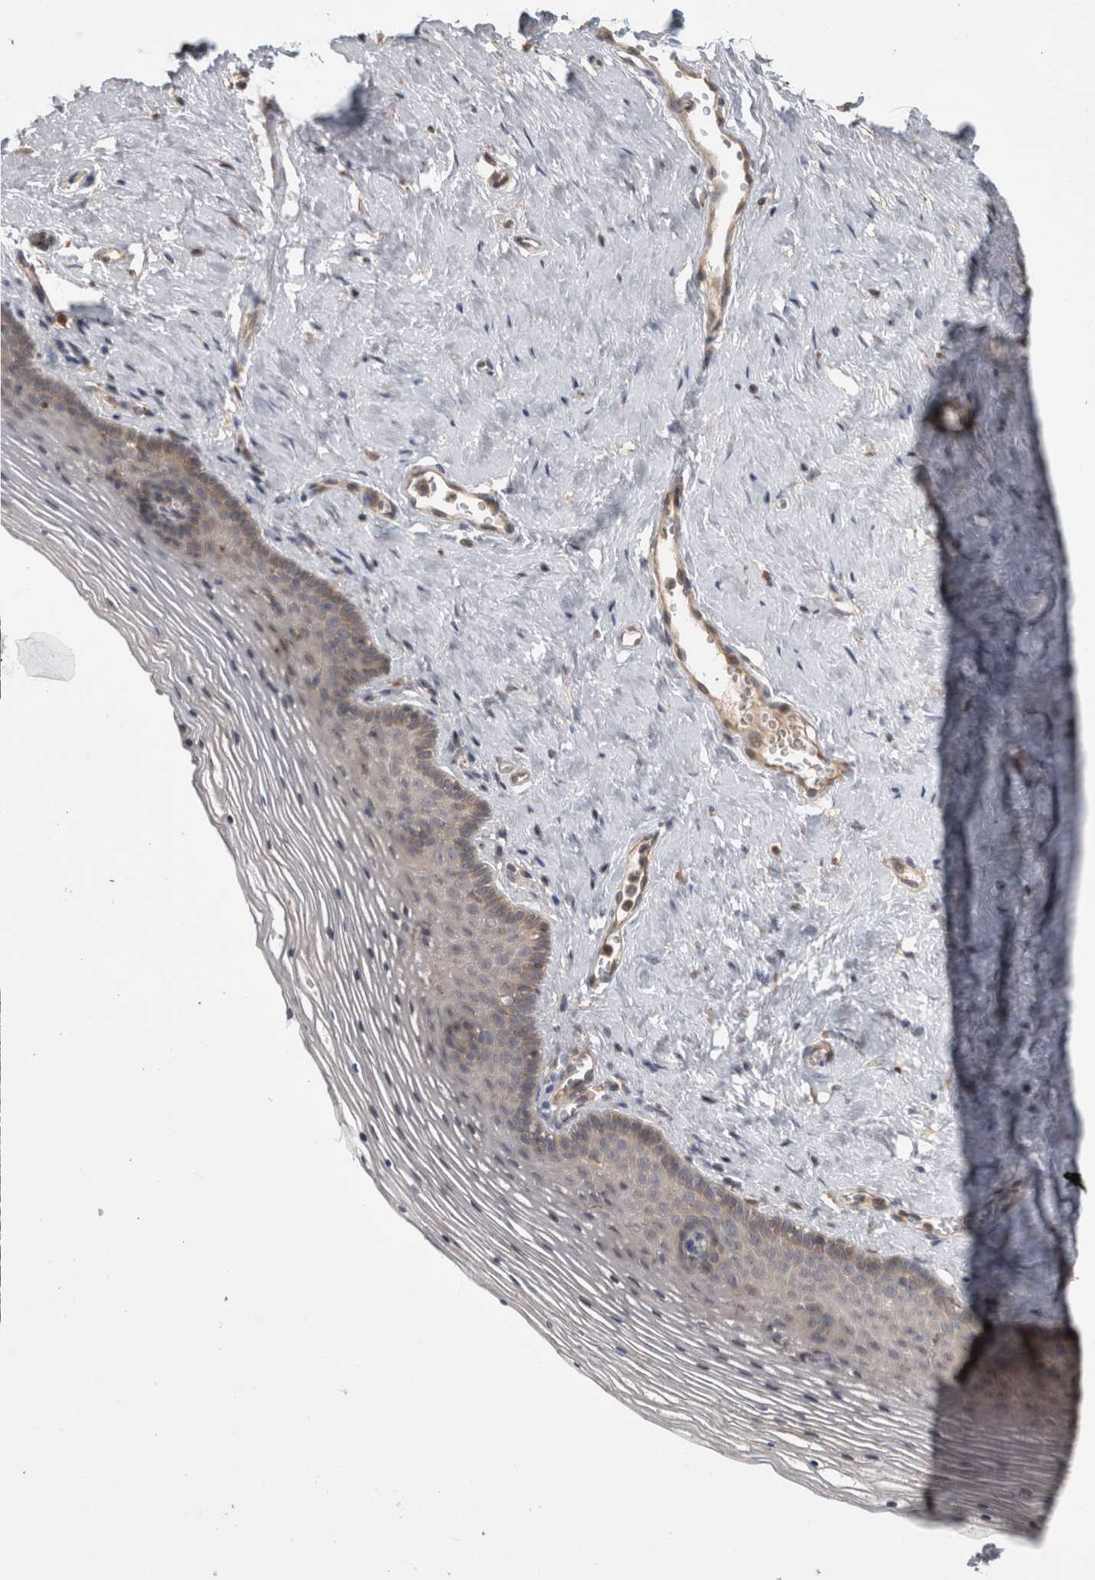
{"staining": {"intensity": "weak", "quantity": "<25%", "location": "cytoplasmic/membranous"}, "tissue": "vagina", "cell_type": "Squamous epithelial cells", "image_type": "normal", "snomed": [{"axis": "morphology", "description": "Normal tissue, NOS"}, {"axis": "topography", "description": "Vagina"}], "caption": "This is an immunohistochemistry micrograph of benign human vagina. There is no expression in squamous epithelial cells.", "gene": "TBCE", "patient": {"sex": "female", "age": 32}}